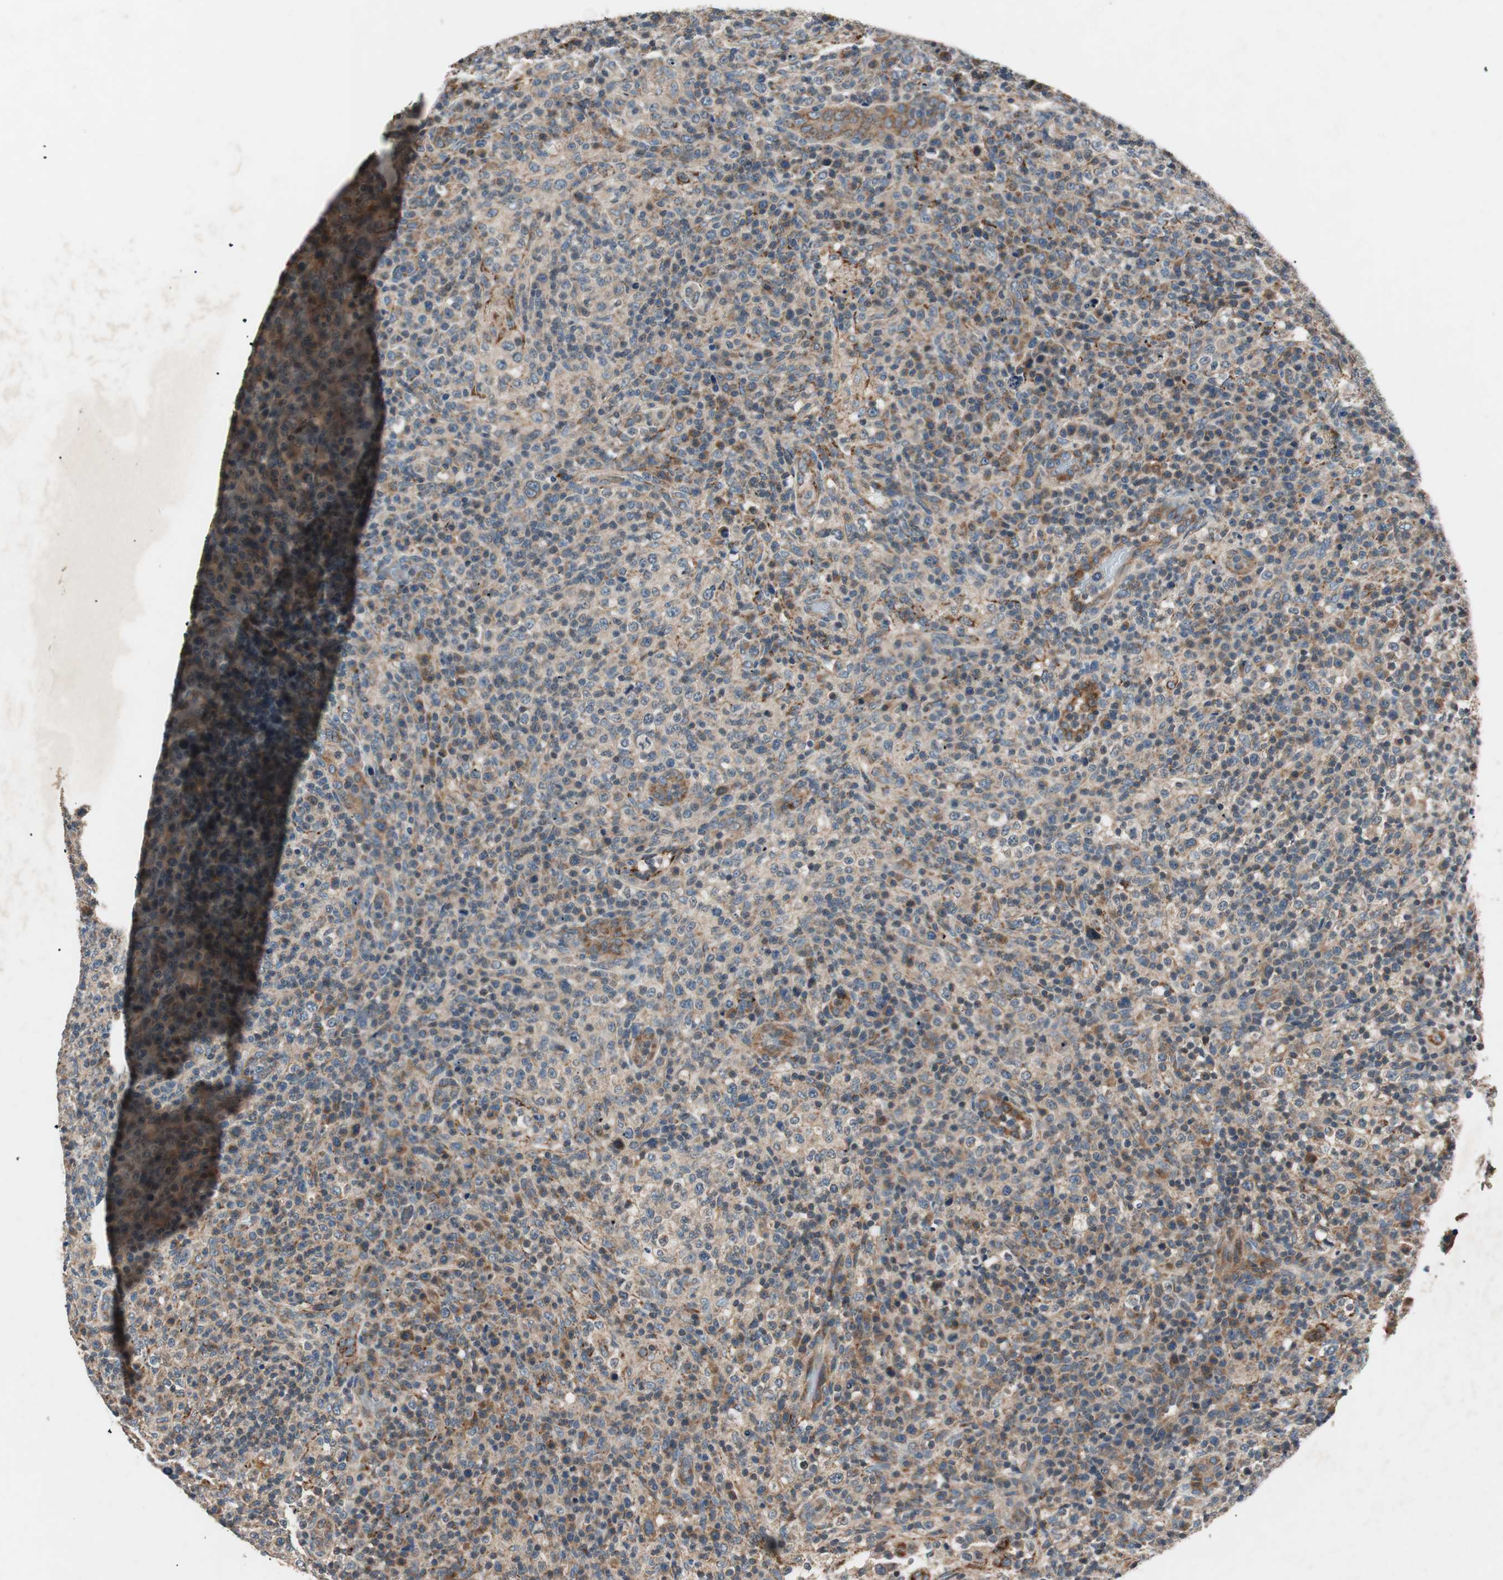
{"staining": {"intensity": "weak", "quantity": ">75%", "location": "cytoplasmic/membranous"}, "tissue": "lymphoma", "cell_type": "Tumor cells", "image_type": "cancer", "snomed": [{"axis": "morphology", "description": "Malignant lymphoma, non-Hodgkin's type, High grade"}, {"axis": "topography", "description": "Lymph node"}], "caption": "Approximately >75% of tumor cells in human lymphoma exhibit weak cytoplasmic/membranous protein positivity as visualized by brown immunohistochemical staining.", "gene": "HPN", "patient": {"sex": "female", "age": 76}}